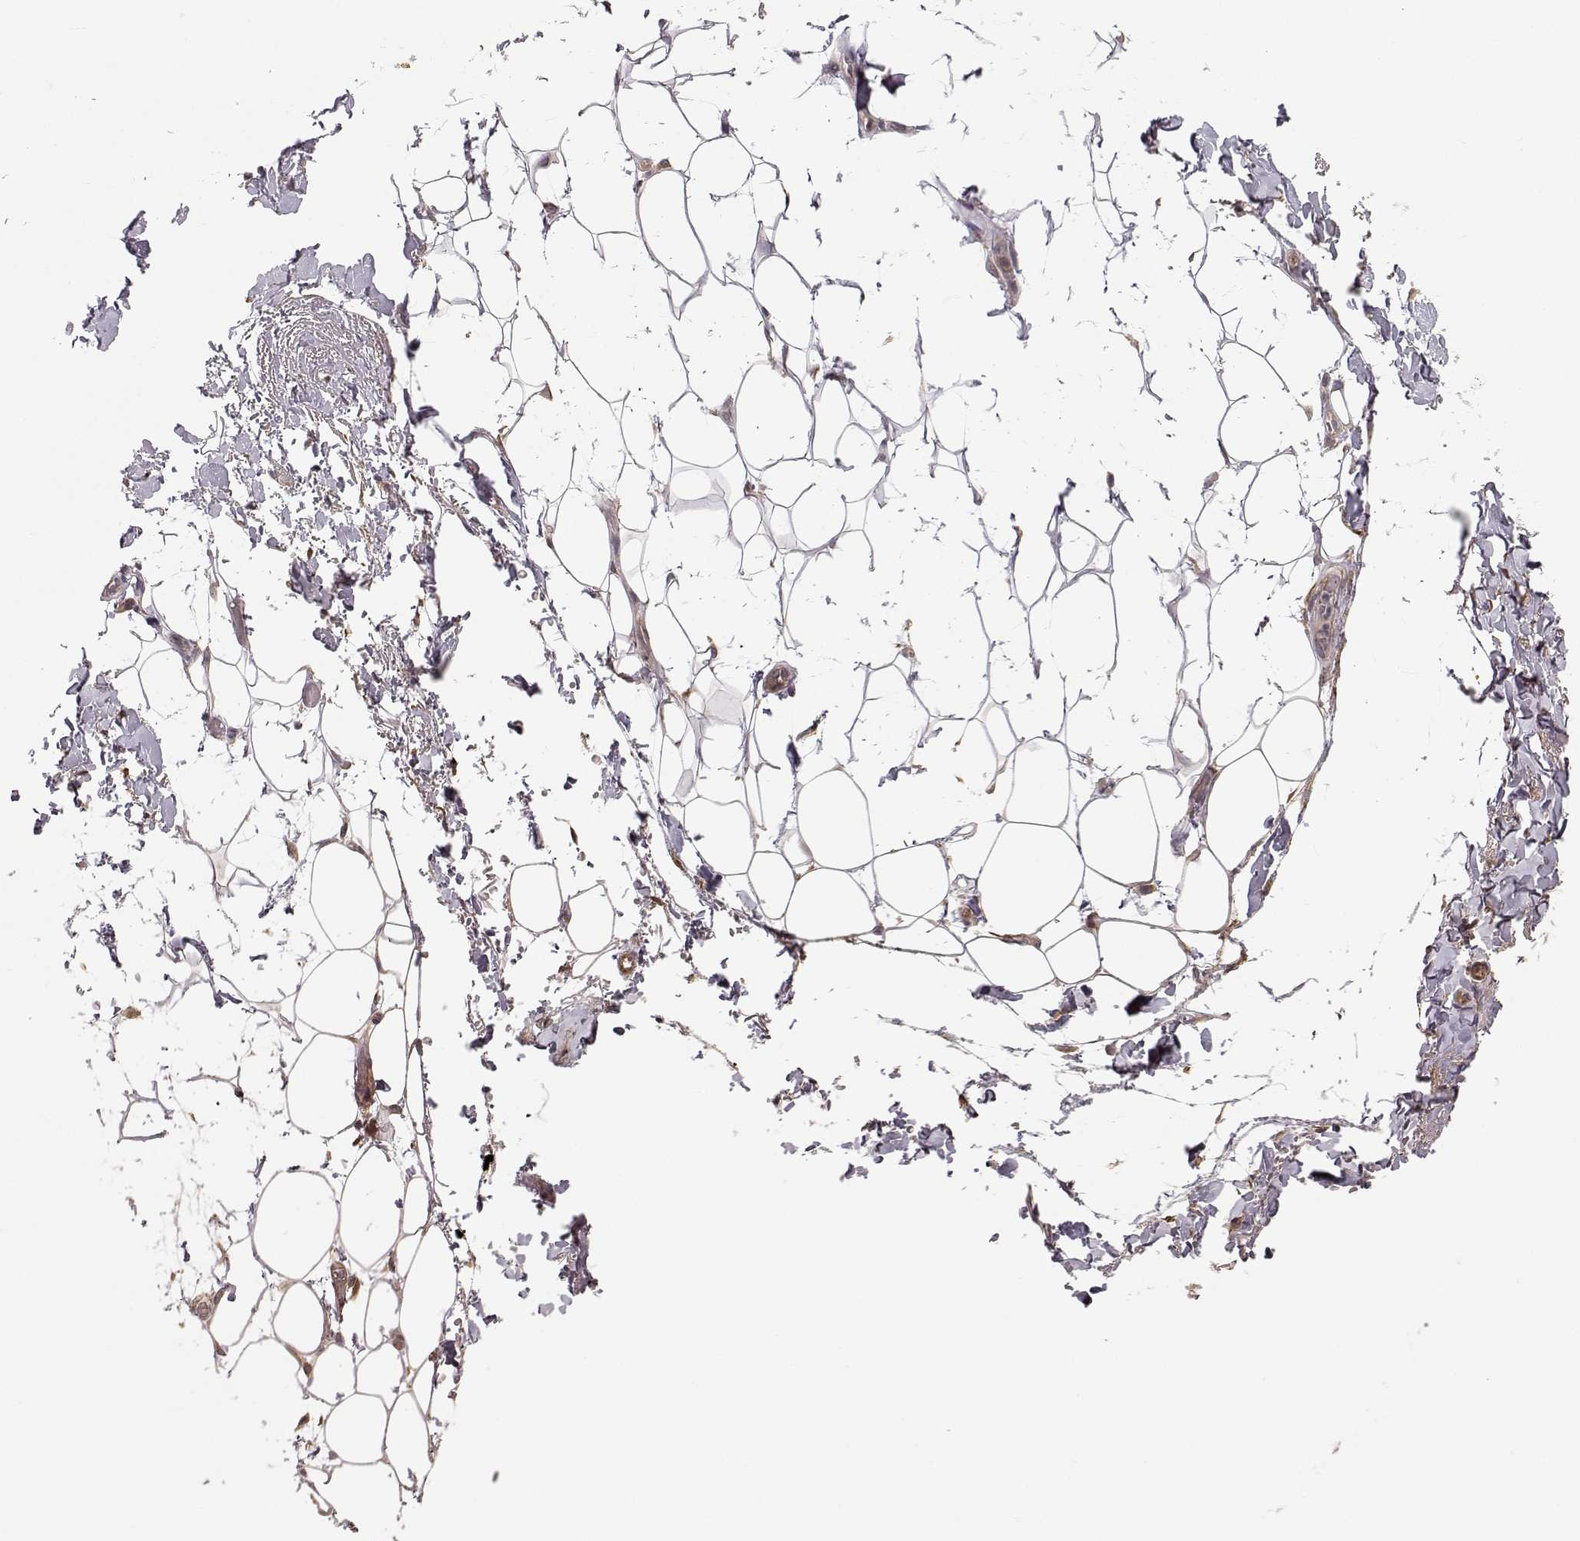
{"staining": {"intensity": "weak", "quantity": "25%-75%", "location": "cytoplasmic/membranous"}, "tissue": "adipose tissue", "cell_type": "Adipocytes", "image_type": "normal", "snomed": [{"axis": "morphology", "description": "Normal tissue, NOS"}, {"axis": "topography", "description": "Anal"}, {"axis": "topography", "description": "Peripheral nerve tissue"}], "caption": "Normal adipose tissue demonstrates weak cytoplasmic/membranous expression in about 25%-75% of adipocytes (DAB (3,3'-diaminobenzidine) IHC with brightfield microscopy, high magnification)..", "gene": "PLEKHG3", "patient": {"sex": "male", "age": 53}}